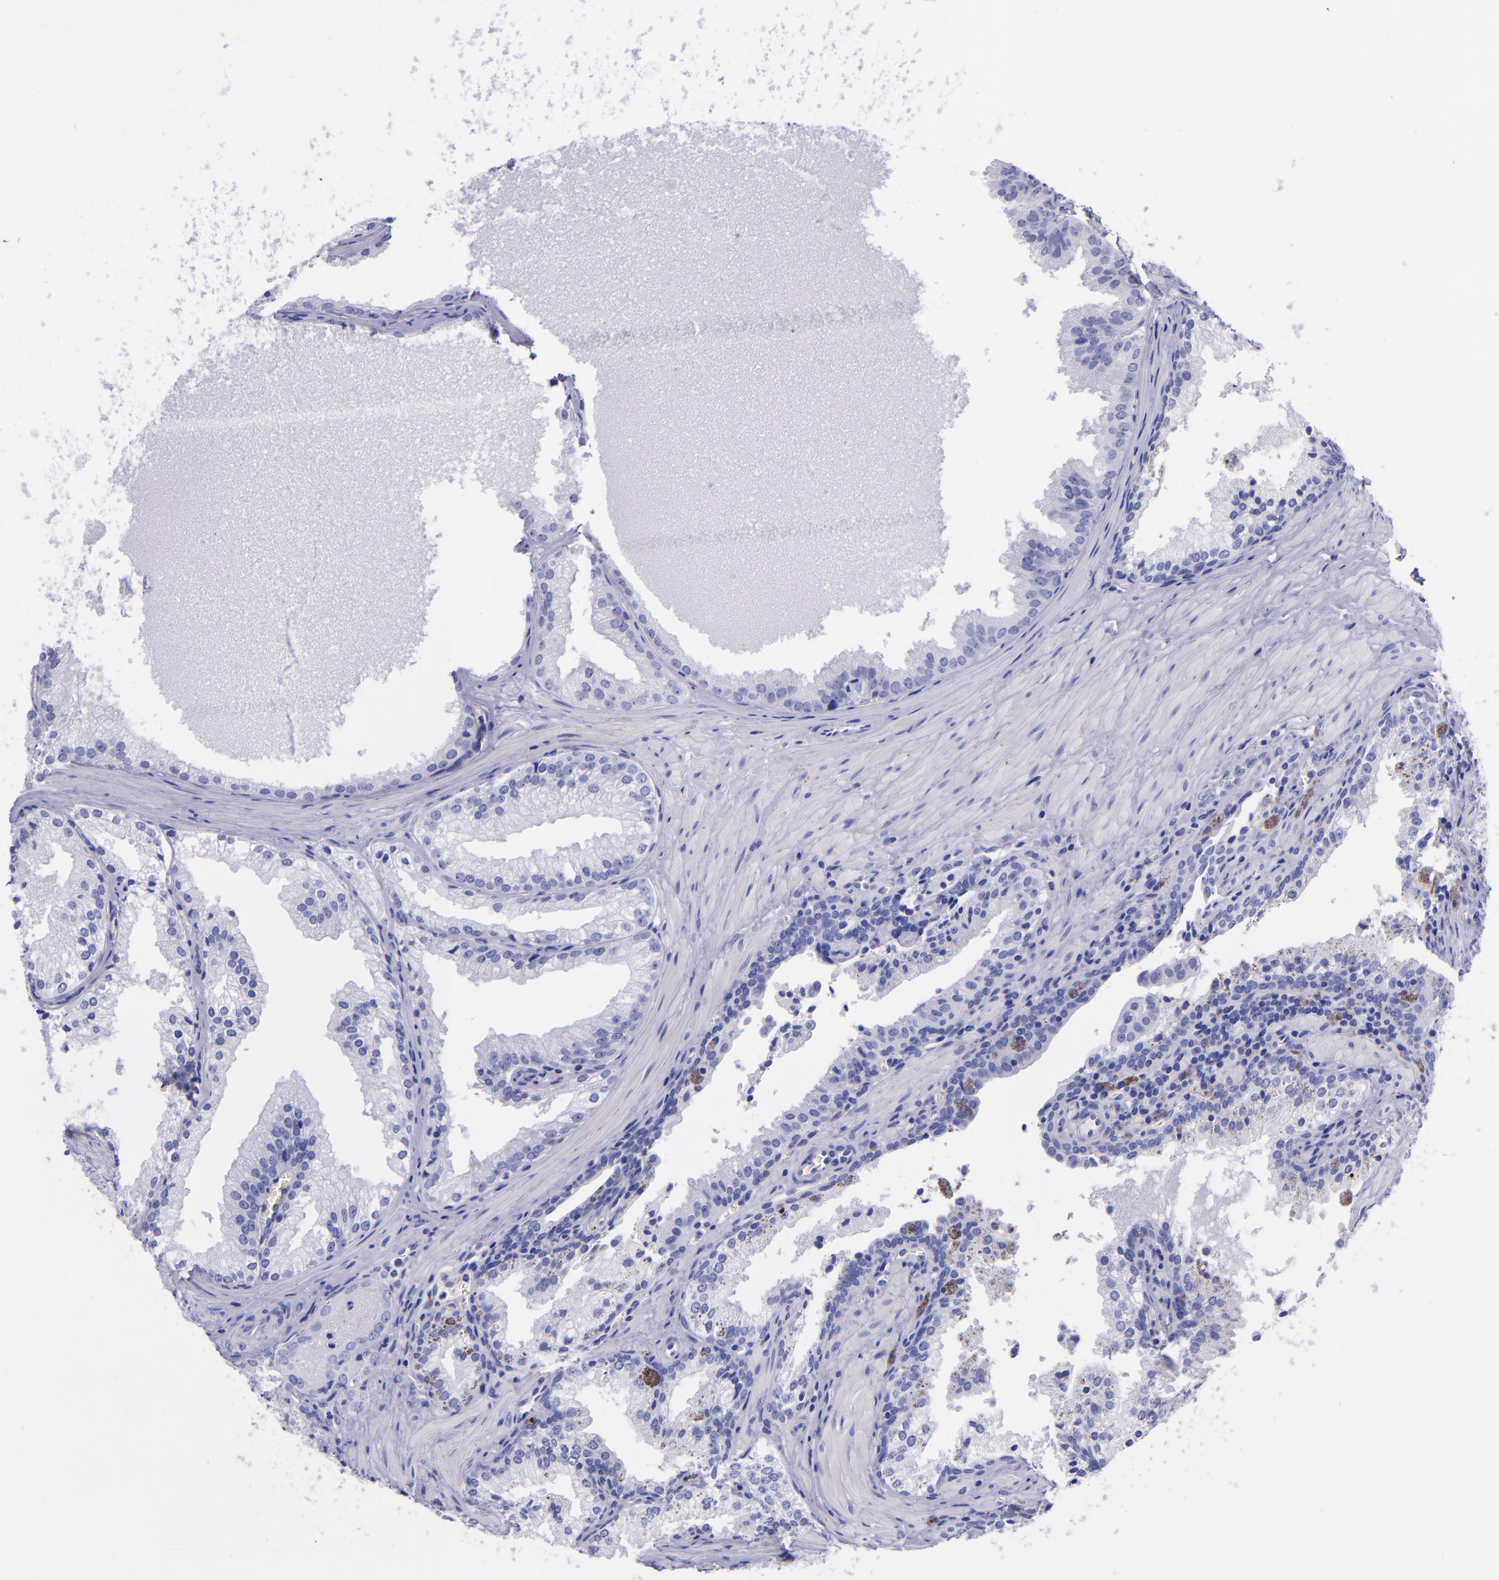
{"staining": {"intensity": "negative", "quantity": "none", "location": "none"}, "tissue": "prostate cancer", "cell_type": "Tumor cells", "image_type": "cancer", "snomed": [{"axis": "morphology", "description": "Adenocarcinoma, Medium grade"}, {"axis": "topography", "description": "Prostate"}], "caption": "A high-resolution image shows immunohistochemistry staining of adenocarcinoma (medium-grade) (prostate), which exhibits no significant positivity in tumor cells.", "gene": "SV2A", "patient": {"sex": "male", "age": 64}}